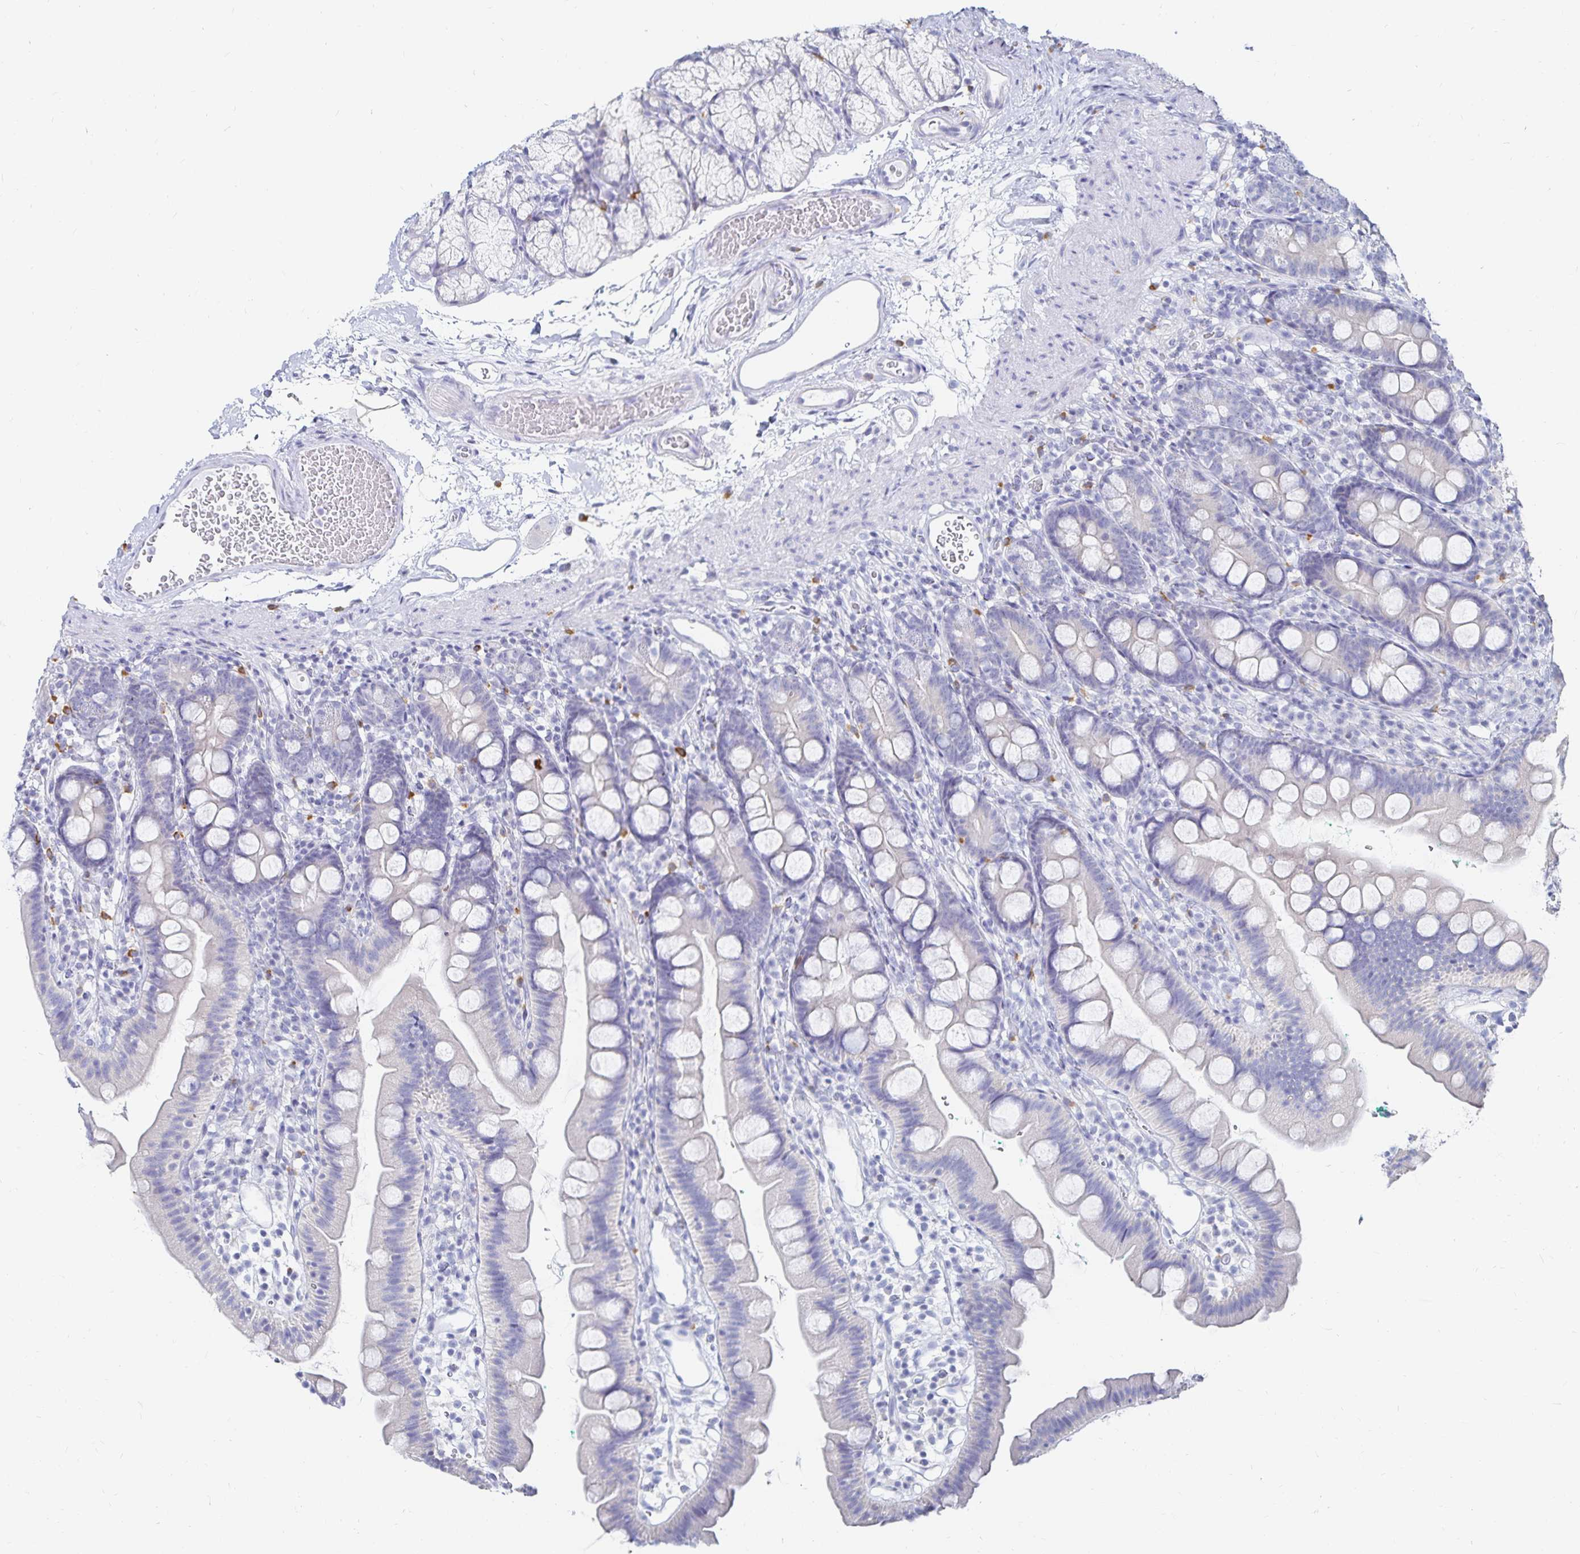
{"staining": {"intensity": "negative", "quantity": "none", "location": "none"}, "tissue": "duodenum", "cell_type": "Glandular cells", "image_type": "normal", "snomed": [{"axis": "morphology", "description": "Normal tissue, NOS"}, {"axis": "topography", "description": "Duodenum"}], "caption": "Human duodenum stained for a protein using IHC displays no expression in glandular cells.", "gene": "TNIP1", "patient": {"sex": "female", "age": 67}}